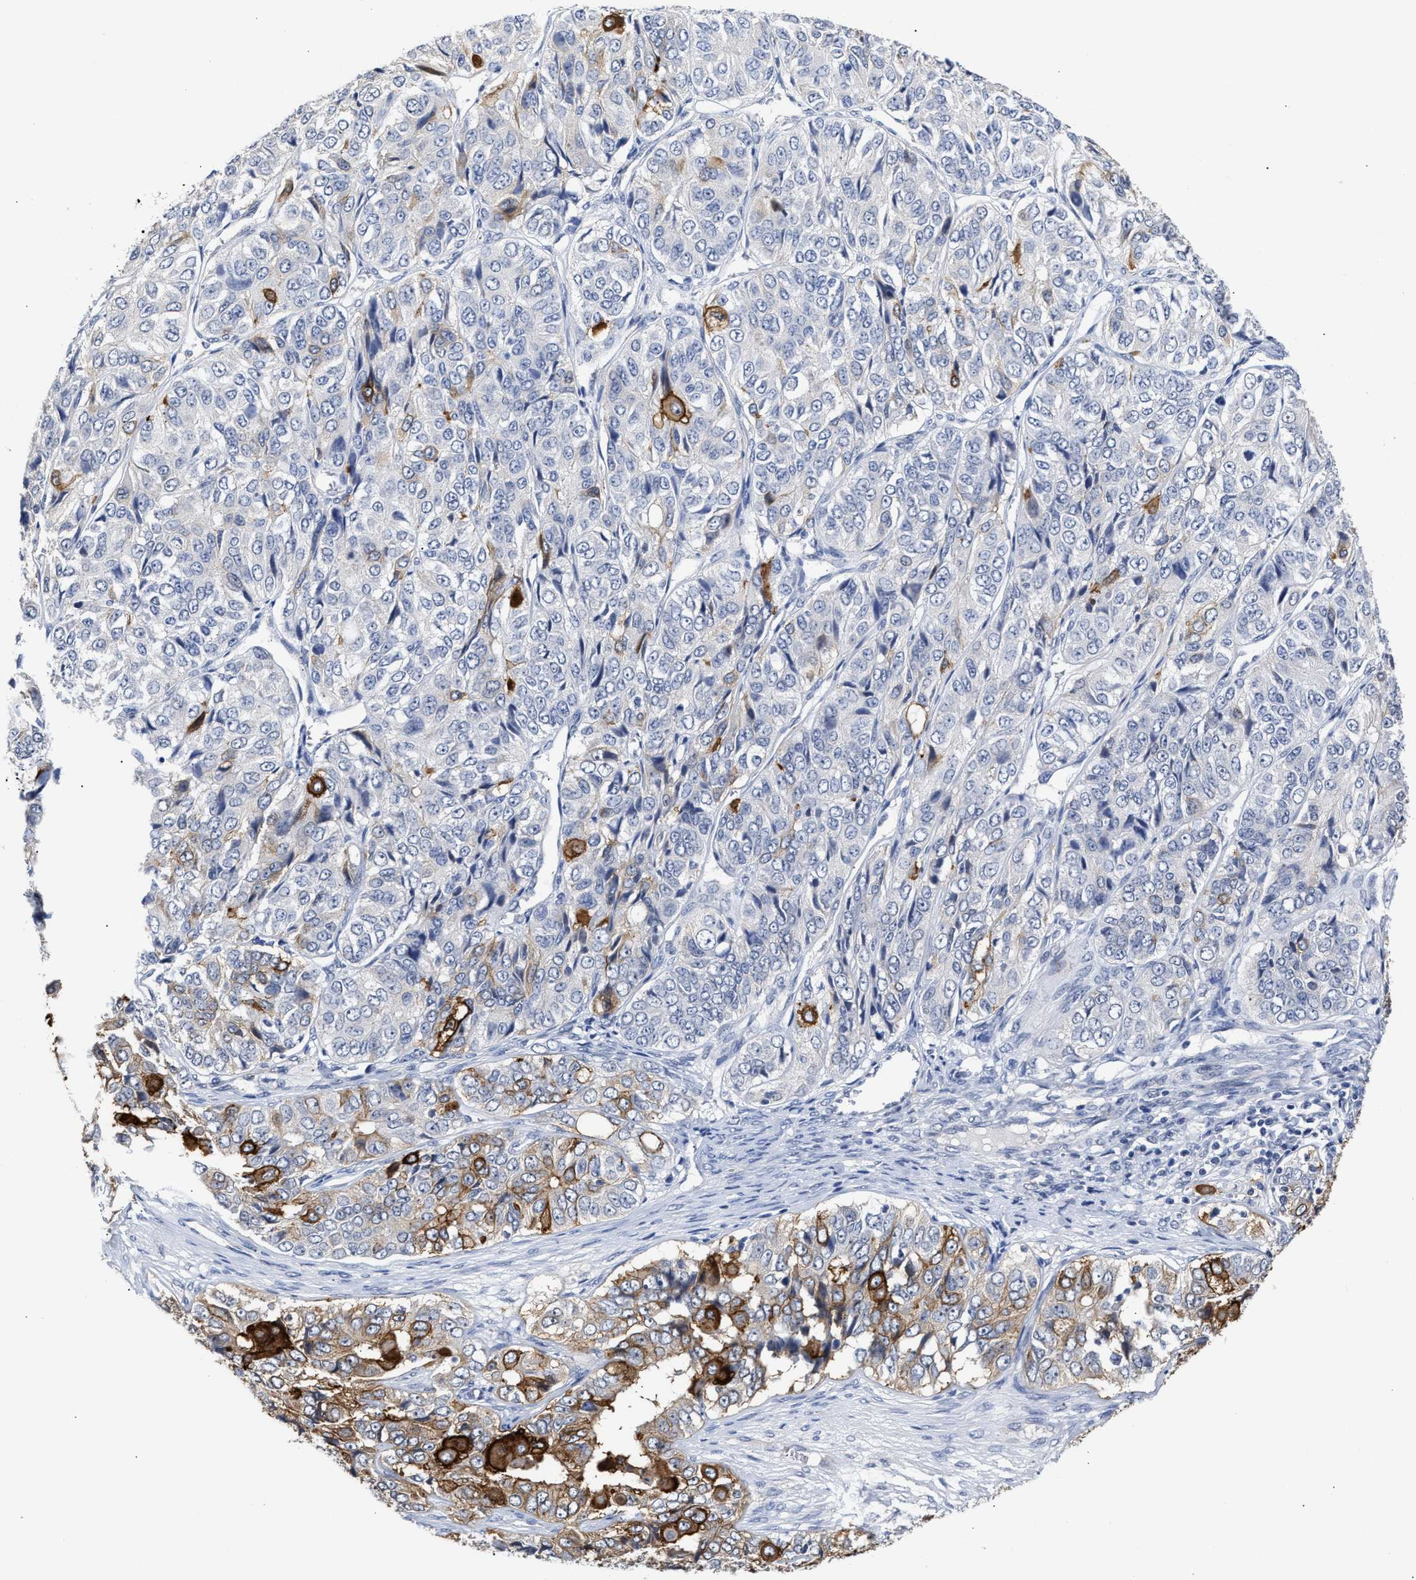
{"staining": {"intensity": "strong", "quantity": "<25%", "location": "cytoplasmic/membranous"}, "tissue": "ovarian cancer", "cell_type": "Tumor cells", "image_type": "cancer", "snomed": [{"axis": "morphology", "description": "Carcinoma, endometroid"}, {"axis": "topography", "description": "Ovary"}], "caption": "Ovarian endometroid carcinoma stained with IHC displays strong cytoplasmic/membranous staining in approximately <25% of tumor cells. (DAB IHC with brightfield microscopy, high magnification).", "gene": "AHNAK2", "patient": {"sex": "female", "age": 51}}